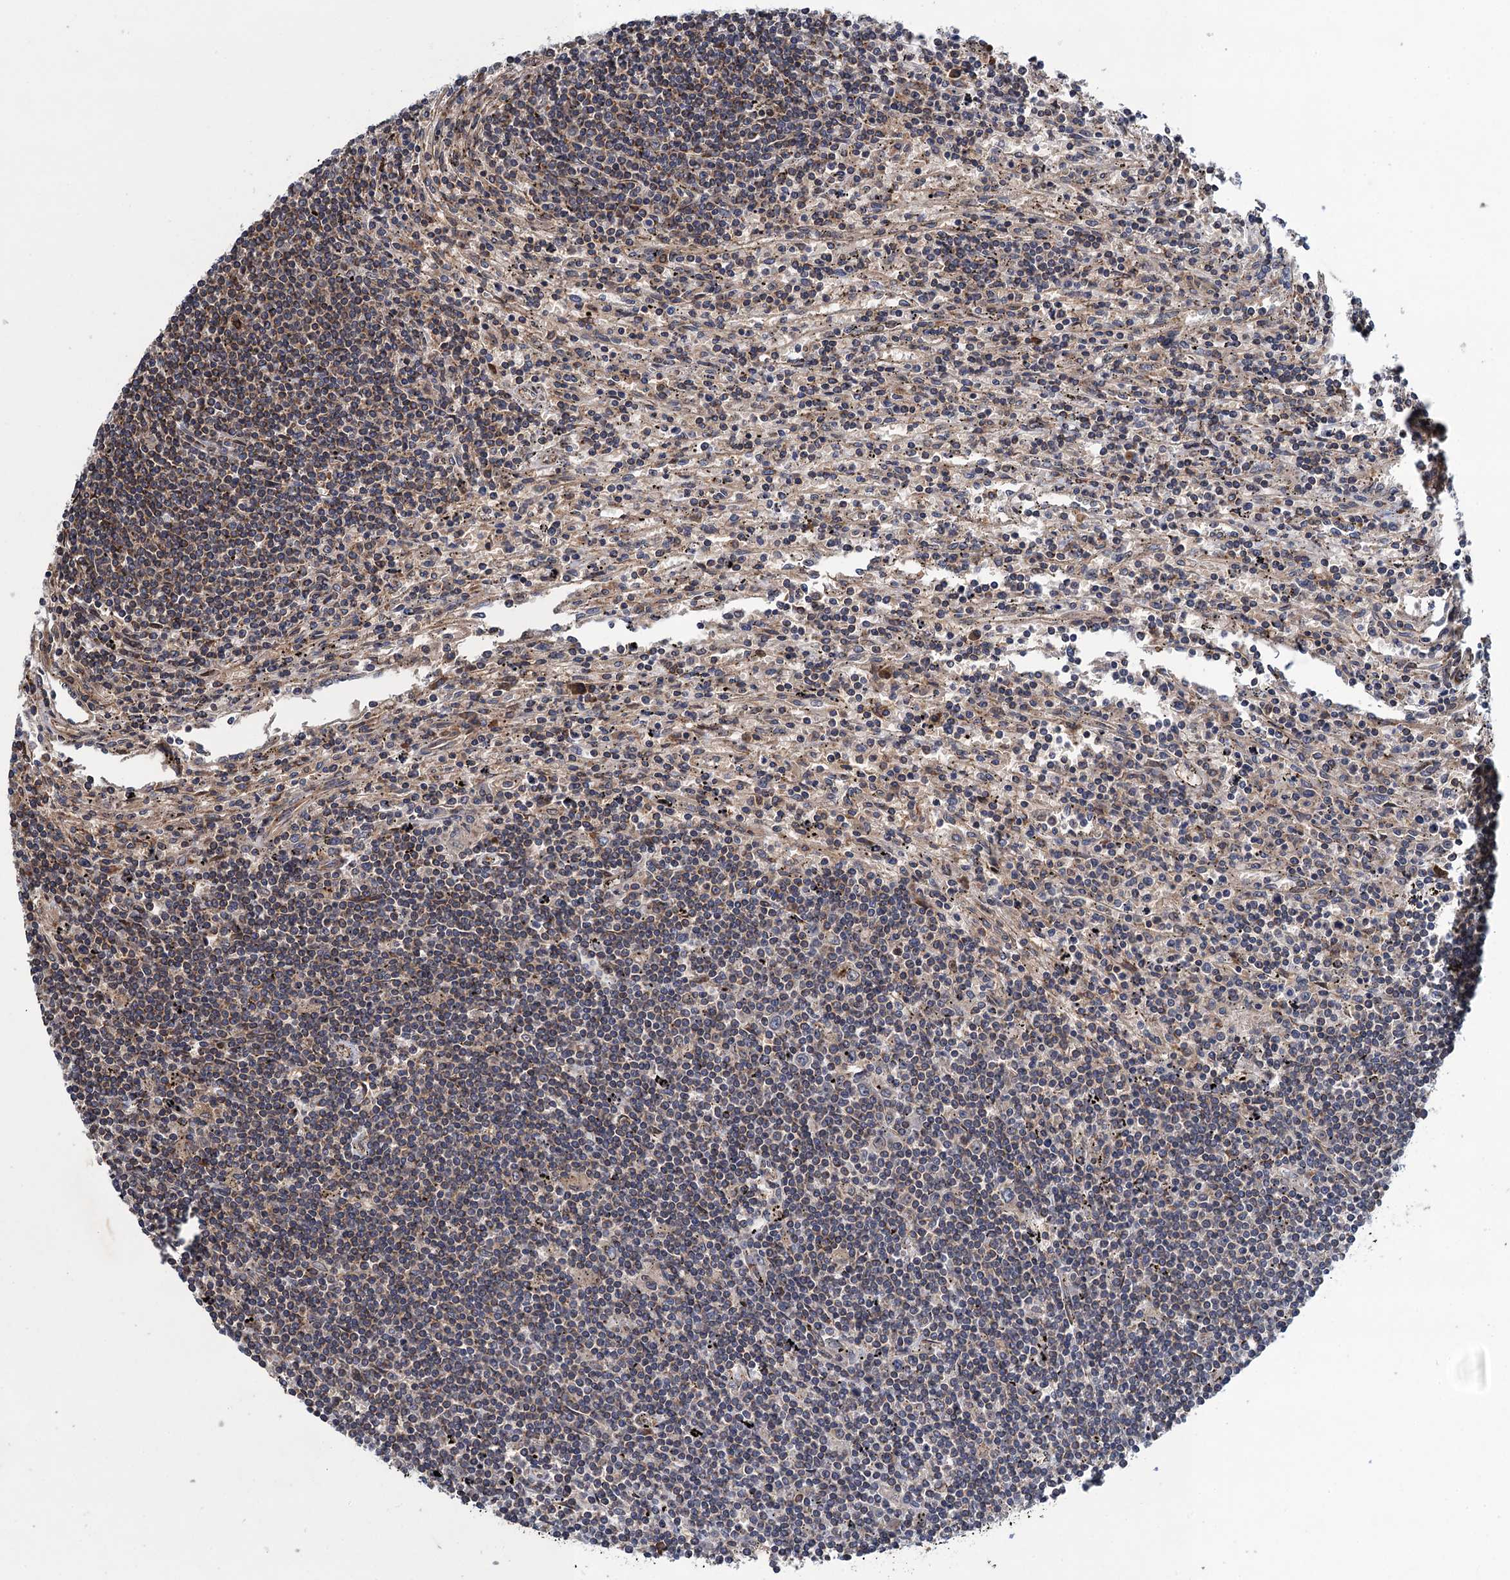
{"staining": {"intensity": "negative", "quantity": "none", "location": "none"}, "tissue": "lymphoma", "cell_type": "Tumor cells", "image_type": "cancer", "snomed": [{"axis": "morphology", "description": "Malignant lymphoma, non-Hodgkin's type, Low grade"}, {"axis": "topography", "description": "Spleen"}], "caption": "Immunohistochemistry (IHC) image of neoplastic tissue: human malignant lymphoma, non-Hodgkin's type (low-grade) stained with DAB (3,3'-diaminobenzidine) exhibits no significant protein positivity in tumor cells.", "gene": "MDM1", "patient": {"sex": "male", "age": 76}}